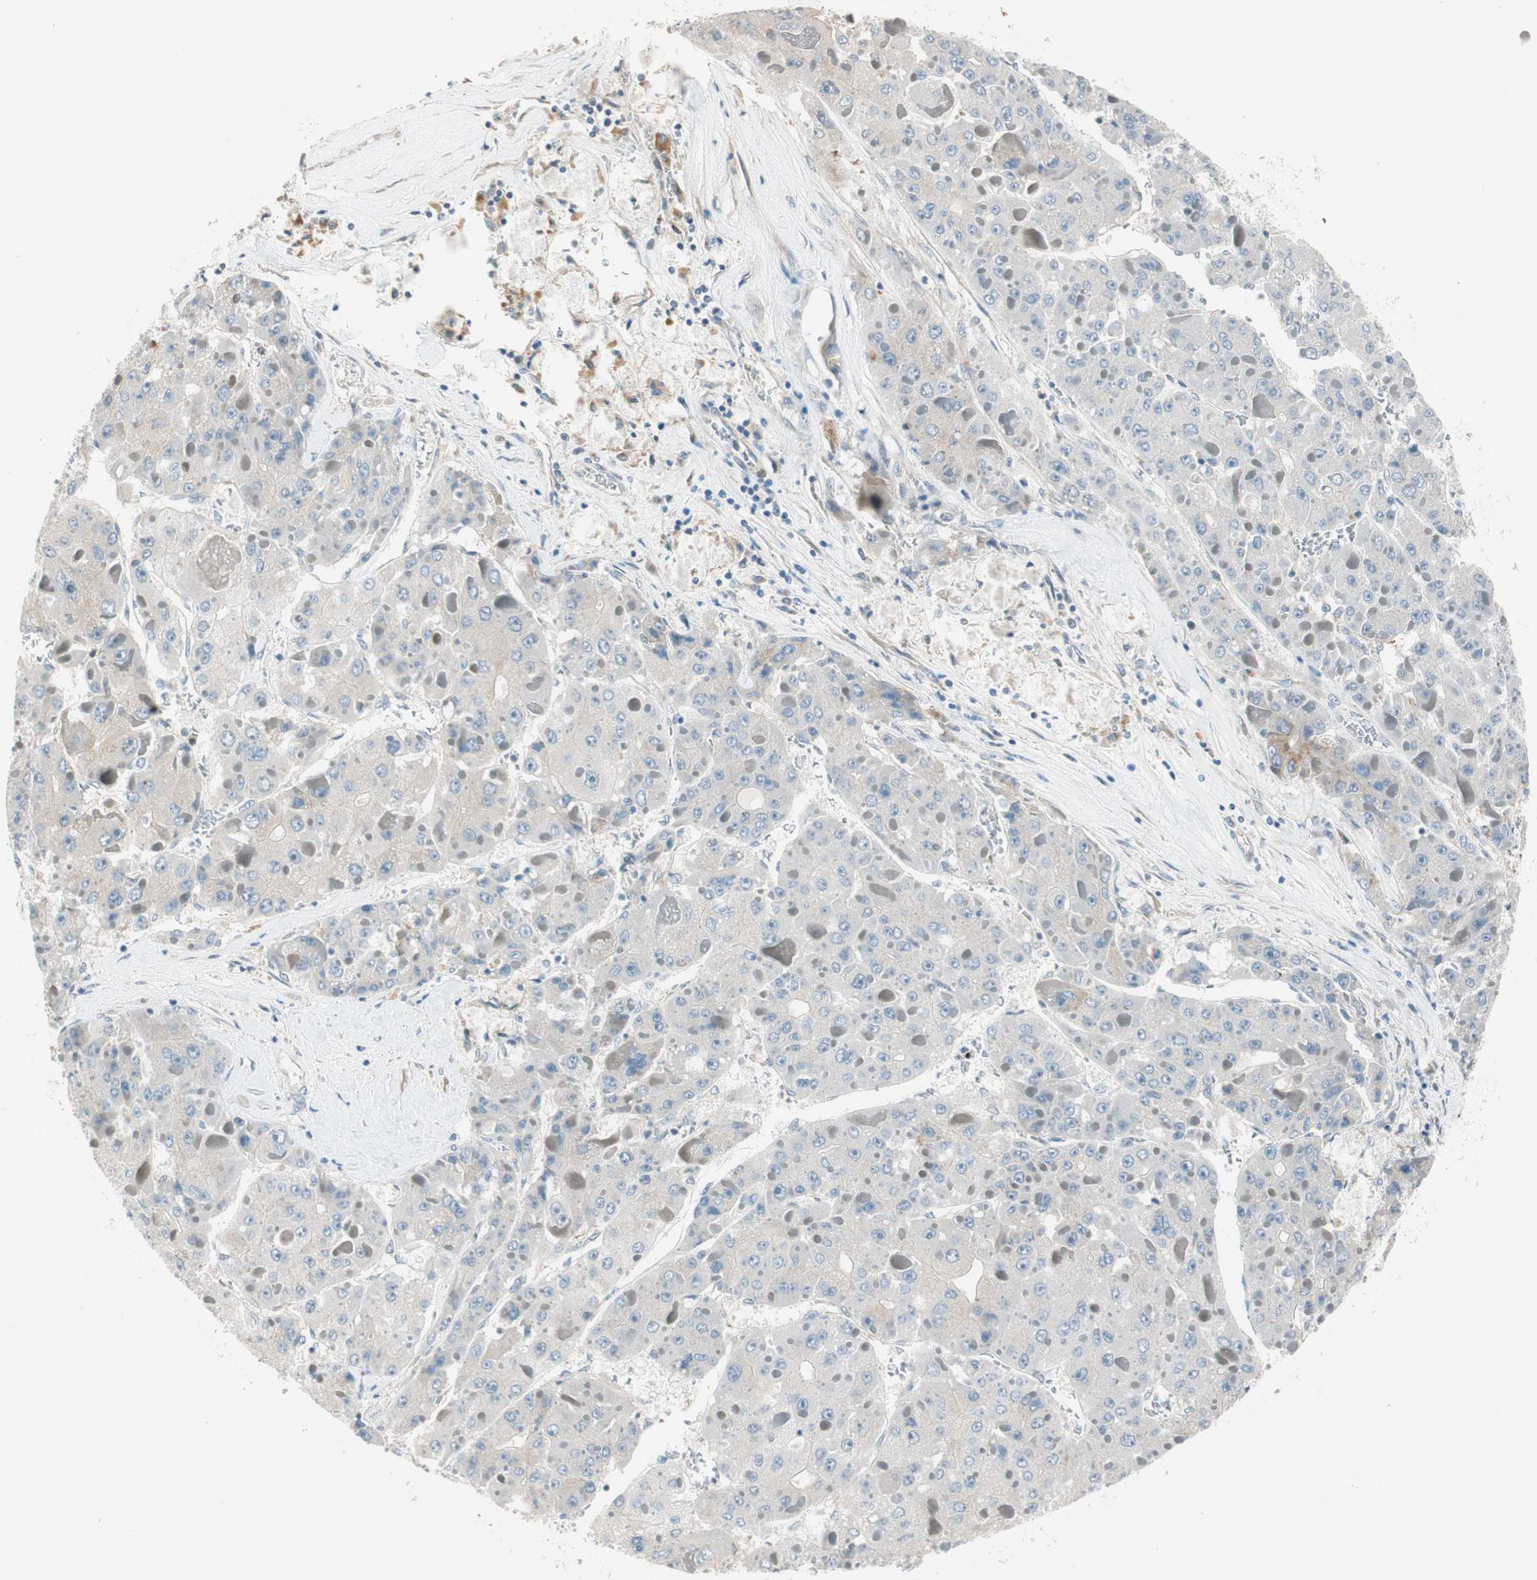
{"staining": {"intensity": "negative", "quantity": "none", "location": "none"}, "tissue": "liver cancer", "cell_type": "Tumor cells", "image_type": "cancer", "snomed": [{"axis": "morphology", "description": "Carcinoma, Hepatocellular, NOS"}, {"axis": "topography", "description": "Liver"}], "caption": "Tumor cells show no significant protein staining in liver hepatocellular carcinoma. Brightfield microscopy of immunohistochemistry stained with DAB (brown) and hematoxylin (blue), captured at high magnification.", "gene": "CGRRF1", "patient": {"sex": "female", "age": 73}}